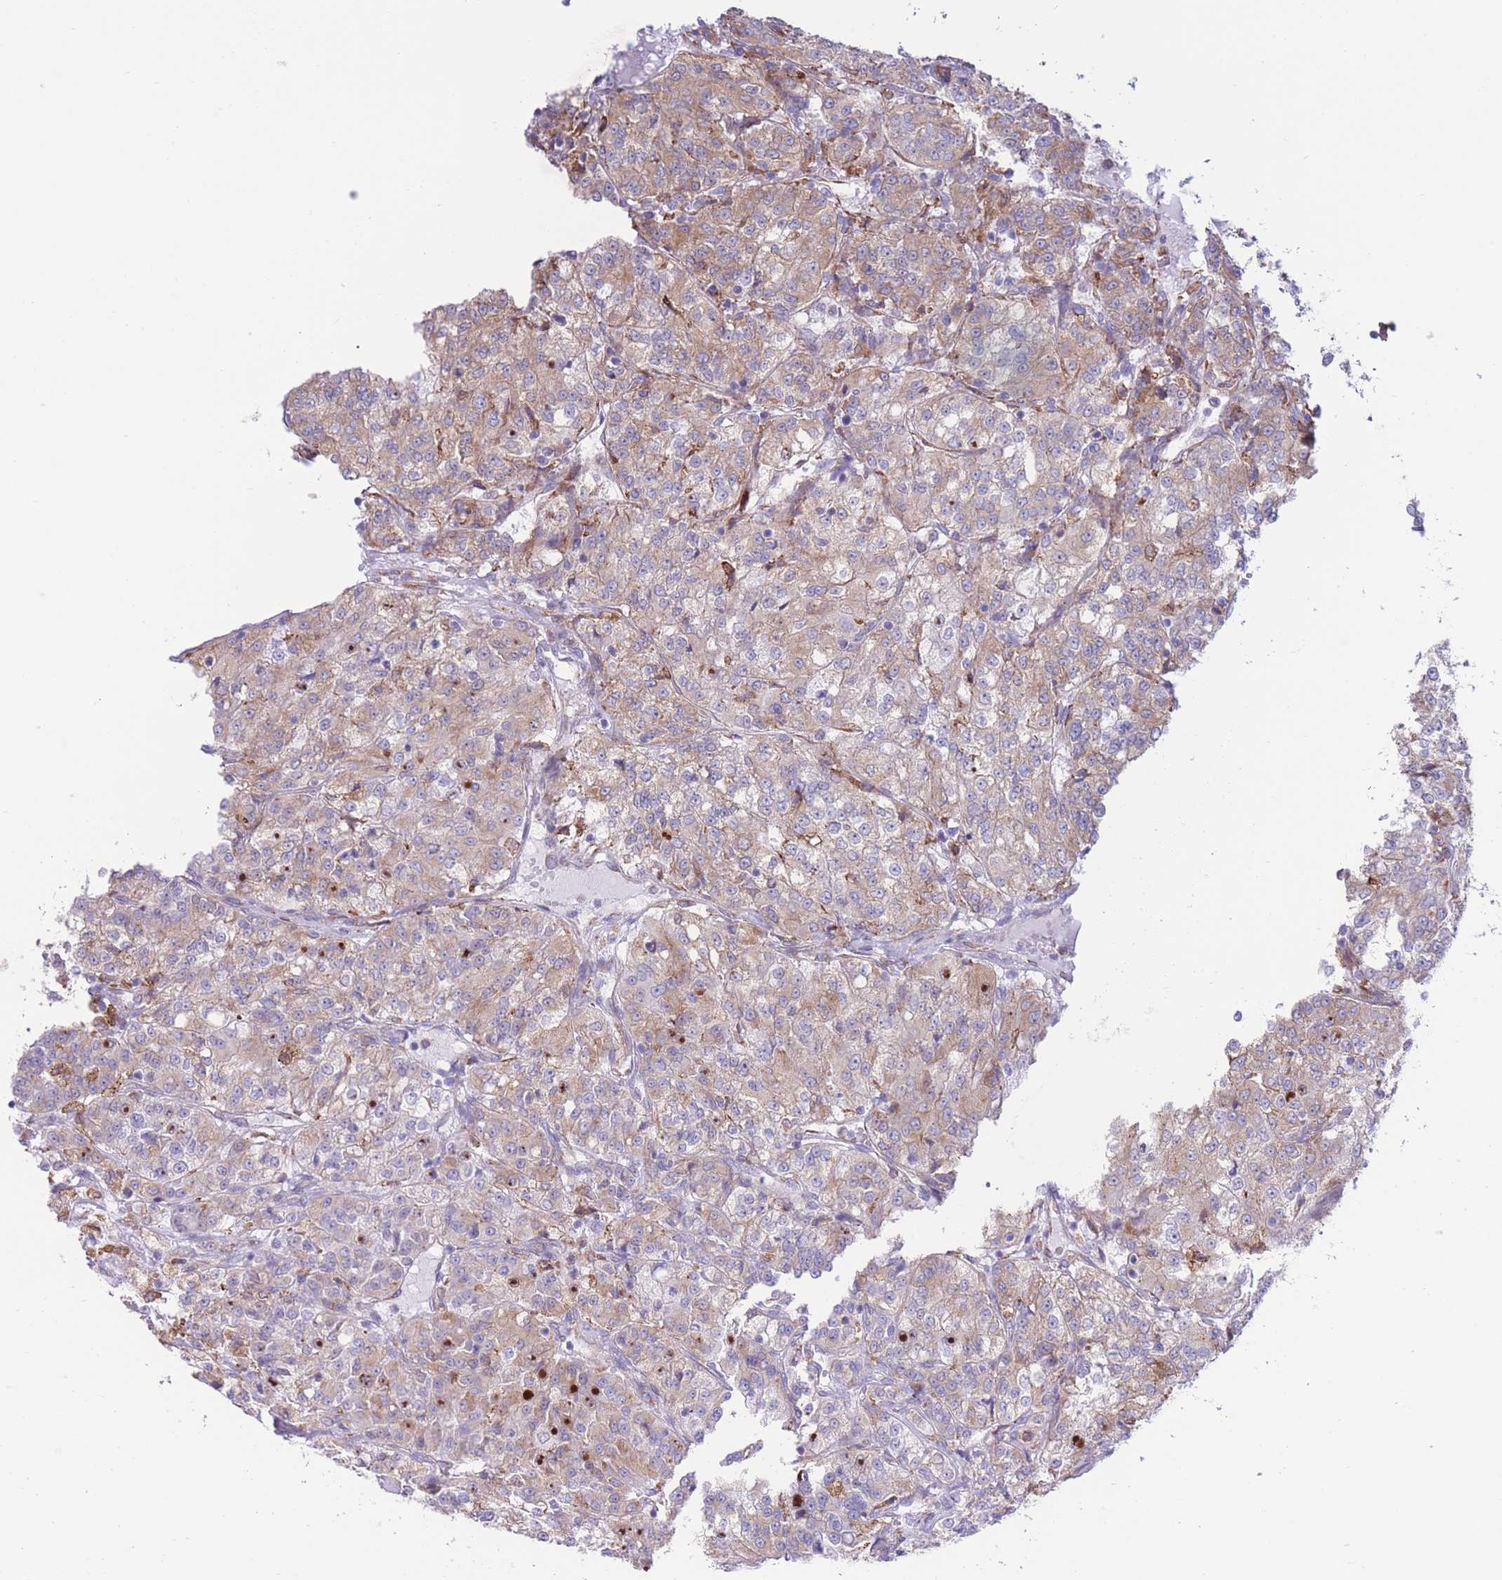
{"staining": {"intensity": "weak", "quantity": ">75%", "location": "cytoplasmic/membranous"}, "tissue": "renal cancer", "cell_type": "Tumor cells", "image_type": "cancer", "snomed": [{"axis": "morphology", "description": "Adenocarcinoma, NOS"}, {"axis": "topography", "description": "Kidney"}], "caption": "Immunohistochemical staining of adenocarcinoma (renal) shows low levels of weak cytoplasmic/membranous protein positivity in about >75% of tumor cells.", "gene": "MYDGF", "patient": {"sex": "female", "age": 63}}